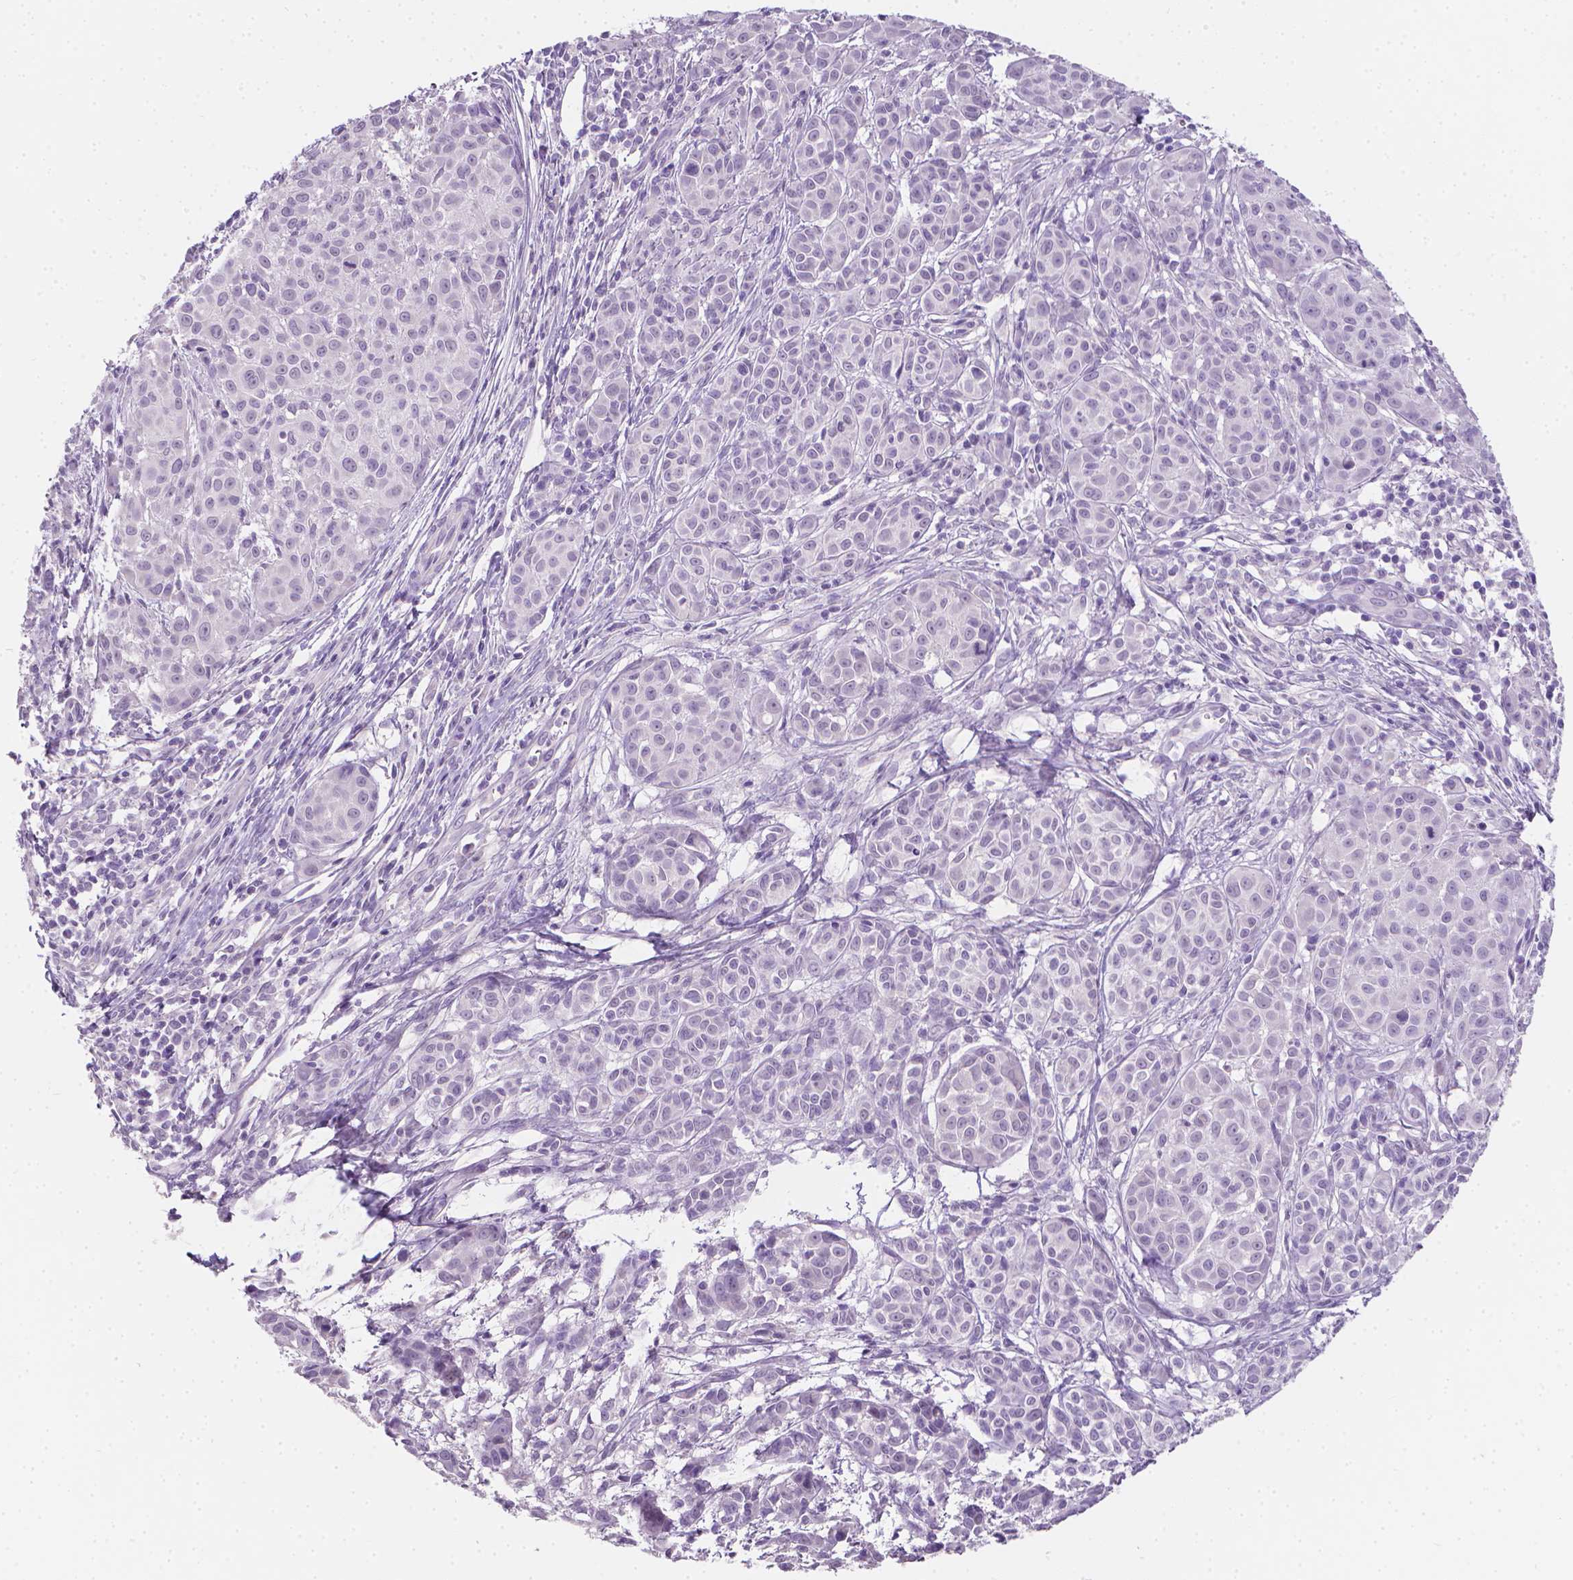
{"staining": {"intensity": "negative", "quantity": "none", "location": "none"}, "tissue": "melanoma", "cell_type": "Tumor cells", "image_type": "cancer", "snomed": [{"axis": "morphology", "description": "Malignant melanoma, NOS"}, {"axis": "topography", "description": "Skin"}], "caption": "DAB (3,3'-diaminobenzidine) immunohistochemical staining of melanoma shows no significant staining in tumor cells.", "gene": "TNNI2", "patient": {"sex": "male", "age": 48}}